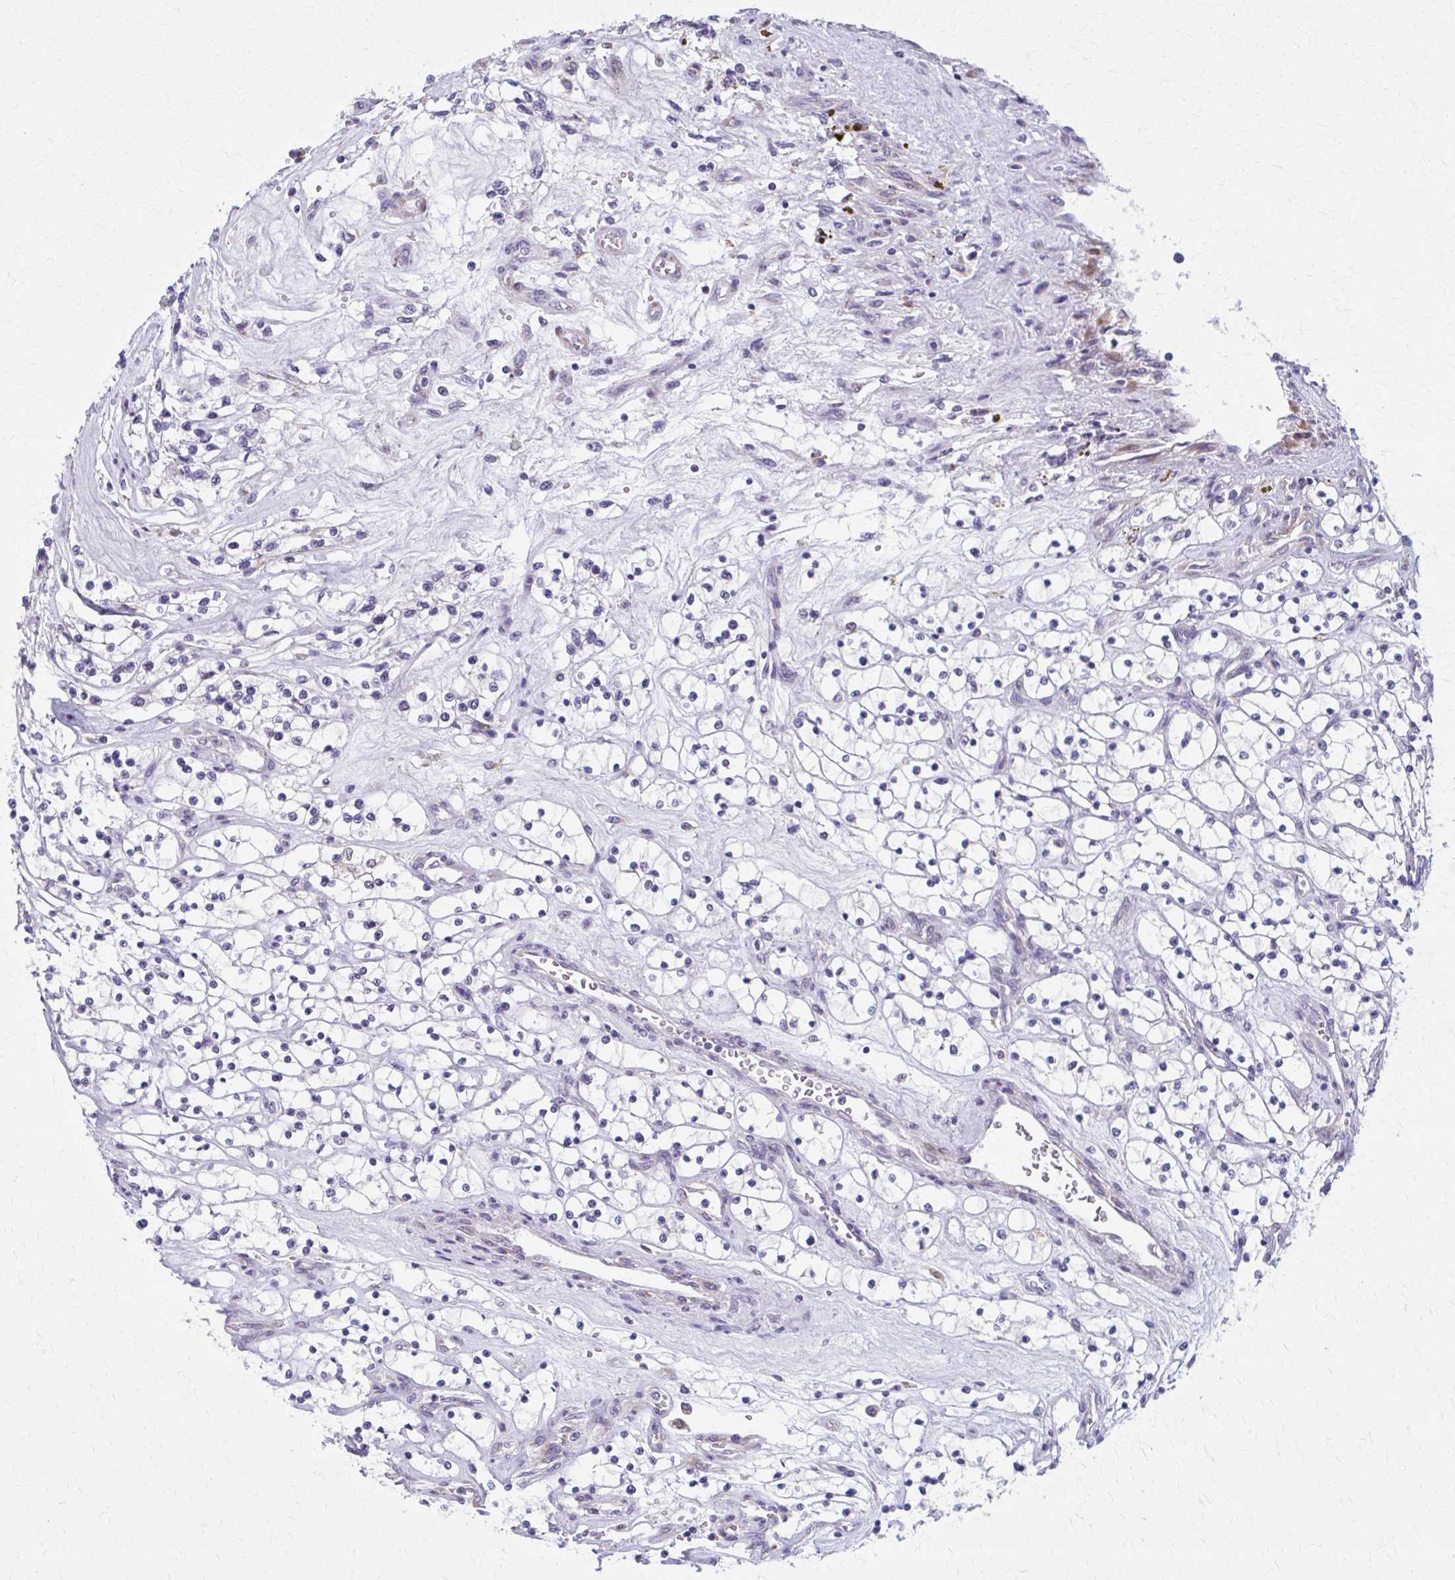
{"staining": {"intensity": "negative", "quantity": "none", "location": "none"}, "tissue": "renal cancer", "cell_type": "Tumor cells", "image_type": "cancer", "snomed": [{"axis": "morphology", "description": "Adenocarcinoma, NOS"}, {"axis": "topography", "description": "Kidney"}], "caption": "Immunohistochemical staining of renal cancer (adenocarcinoma) reveals no significant expression in tumor cells.", "gene": "SPATS2L", "patient": {"sex": "female", "age": 69}}